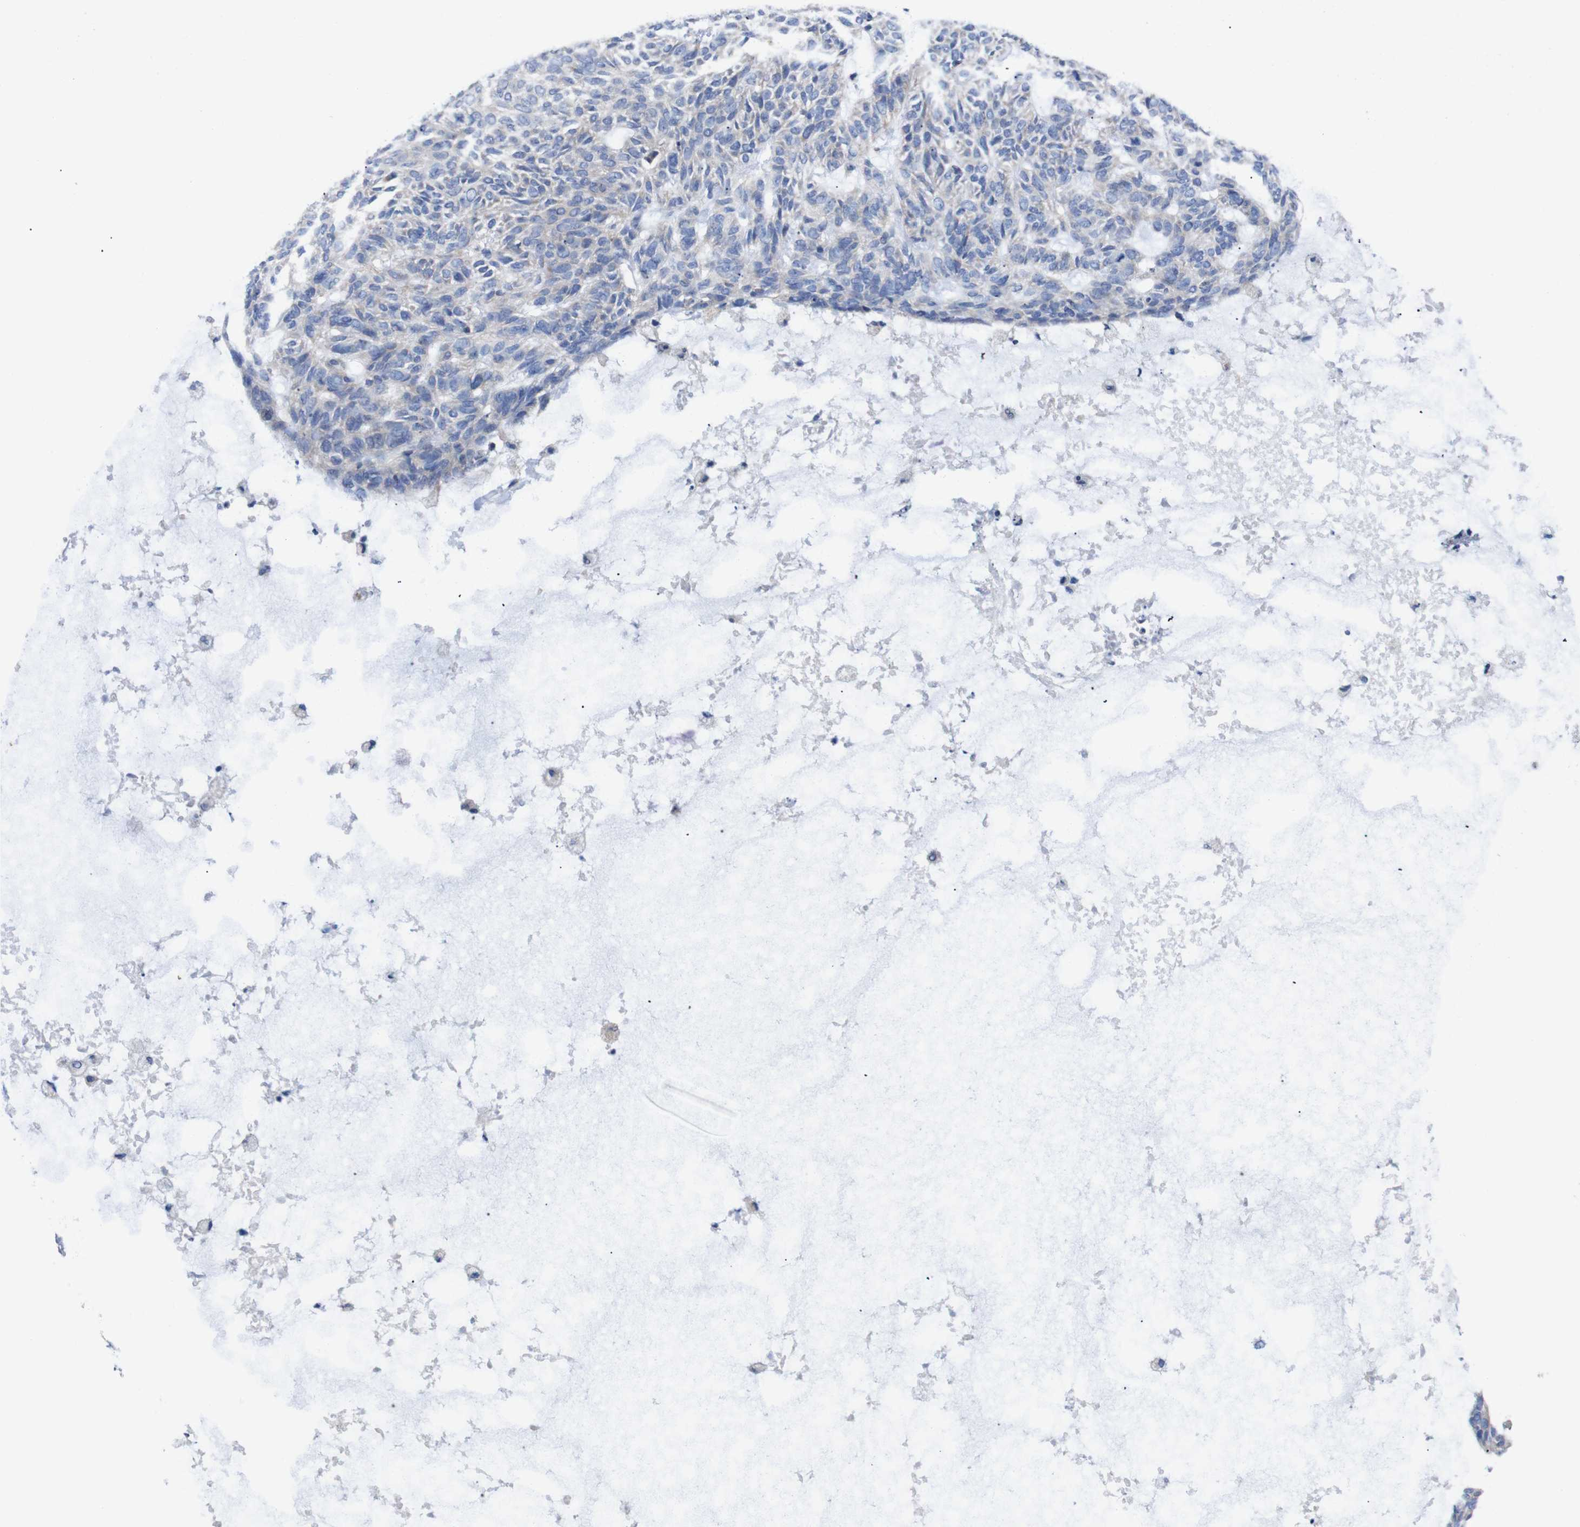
{"staining": {"intensity": "moderate", "quantity": "<25%", "location": "cytoplasmic/membranous"}, "tissue": "skin cancer", "cell_type": "Tumor cells", "image_type": "cancer", "snomed": [{"axis": "morphology", "description": "Basal cell carcinoma"}, {"axis": "topography", "description": "Skin"}], "caption": "Protein expression analysis of skin basal cell carcinoma exhibits moderate cytoplasmic/membranous expression in about <25% of tumor cells. The staining is performed using DAB (3,3'-diaminobenzidine) brown chromogen to label protein expression. The nuclei are counter-stained blue using hematoxylin.", "gene": "USH1C", "patient": {"sex": "male", "age": 87}}